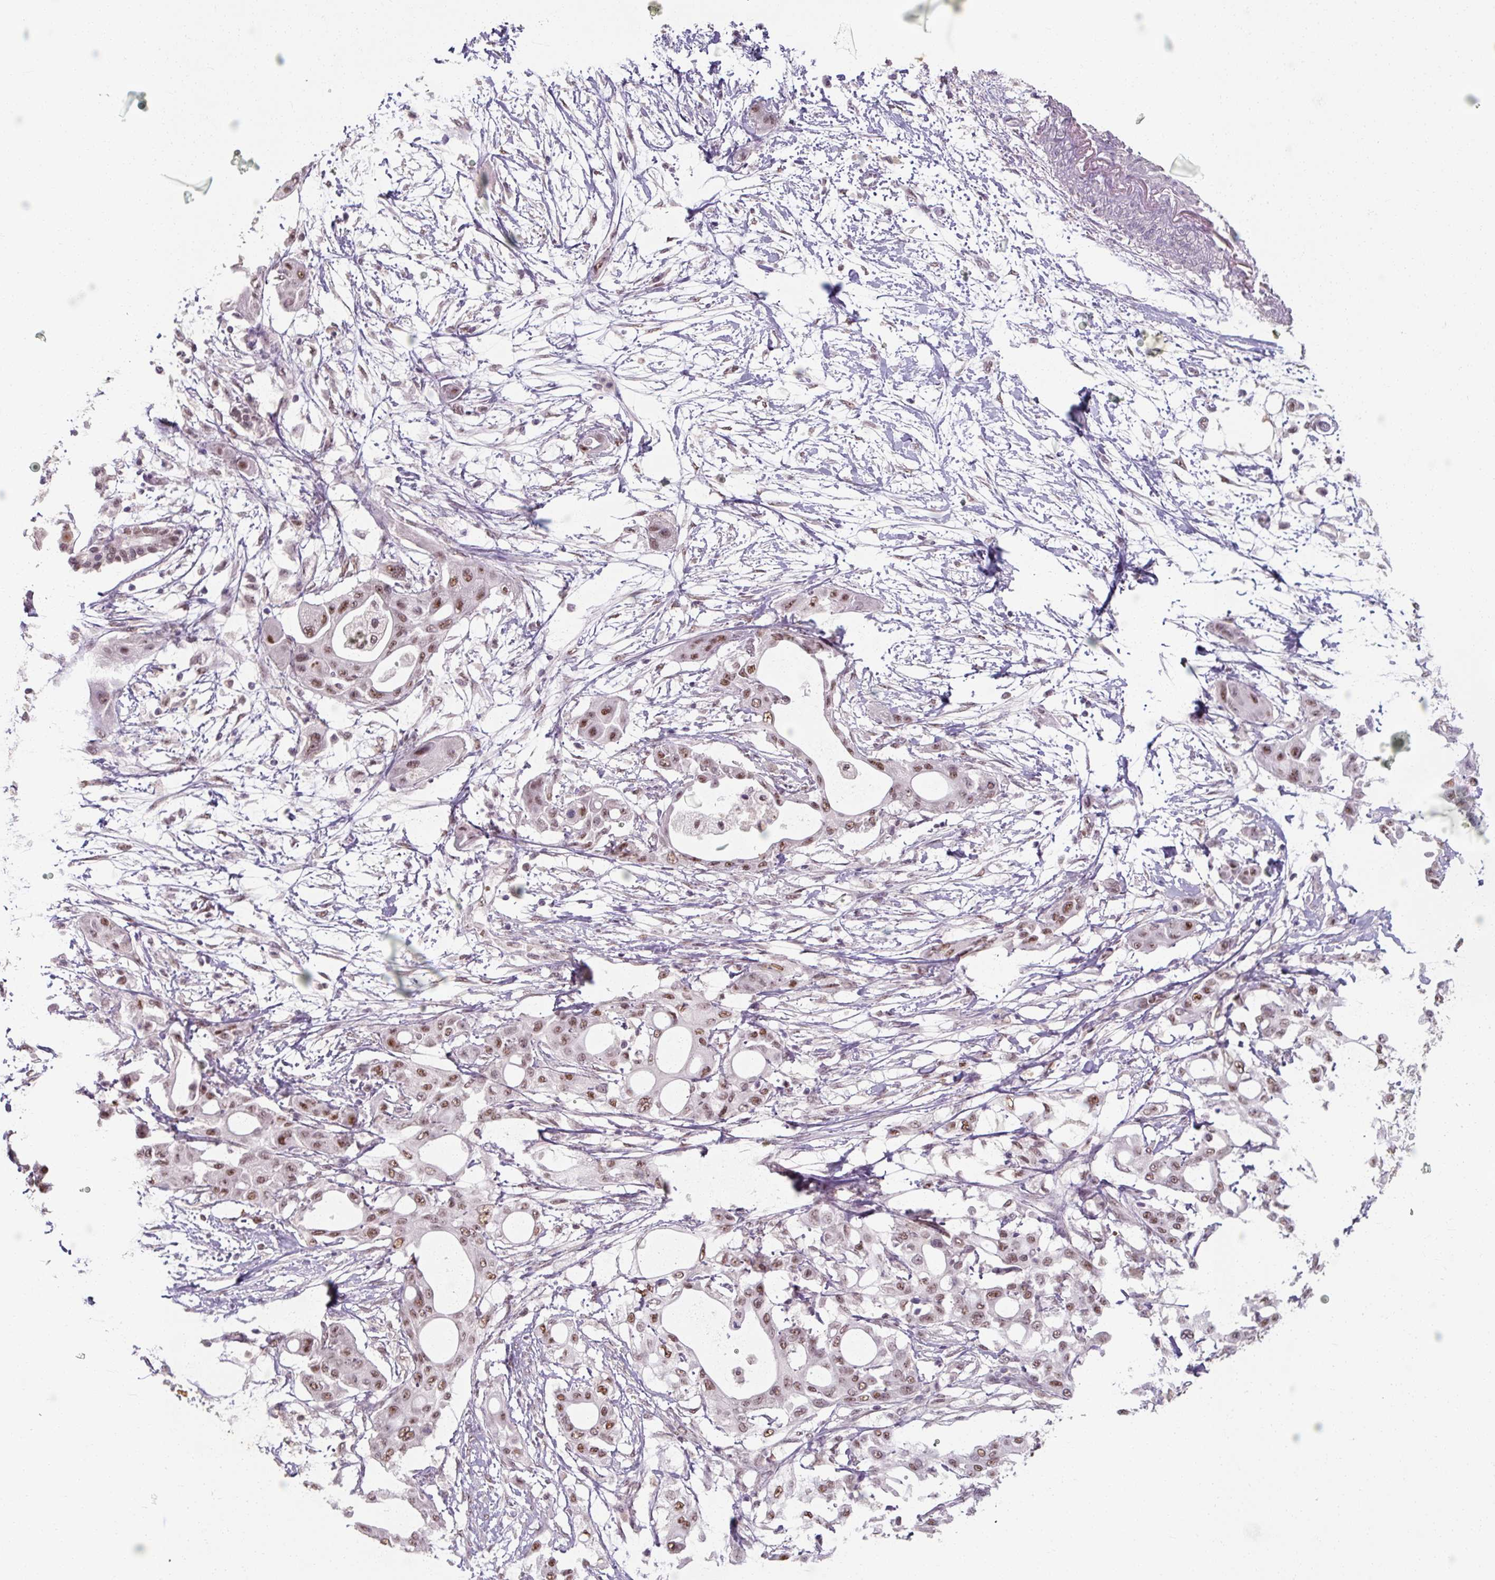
{"staining": {"intensity": "moderate", "quantity": ">75%", "location": "nuclear"}, "tissue": "pancreatic cancer", "cell_type": "Tumor cells", "image_type": "cancer", "snomed": [{"axis": "morphology", "description": "Adenocarcinoma, NOS"}, {"axis": "topography", "description": "Pancreas"}], "caption": "A micrograph showing moderate nuclear positivity in about >75% of tumor cells in pancreatic cancer, as visualized by brown immunohistochemical staining.", "gene": "ZFTRAF1", "patient": {"sex": "male", "age": 68}}